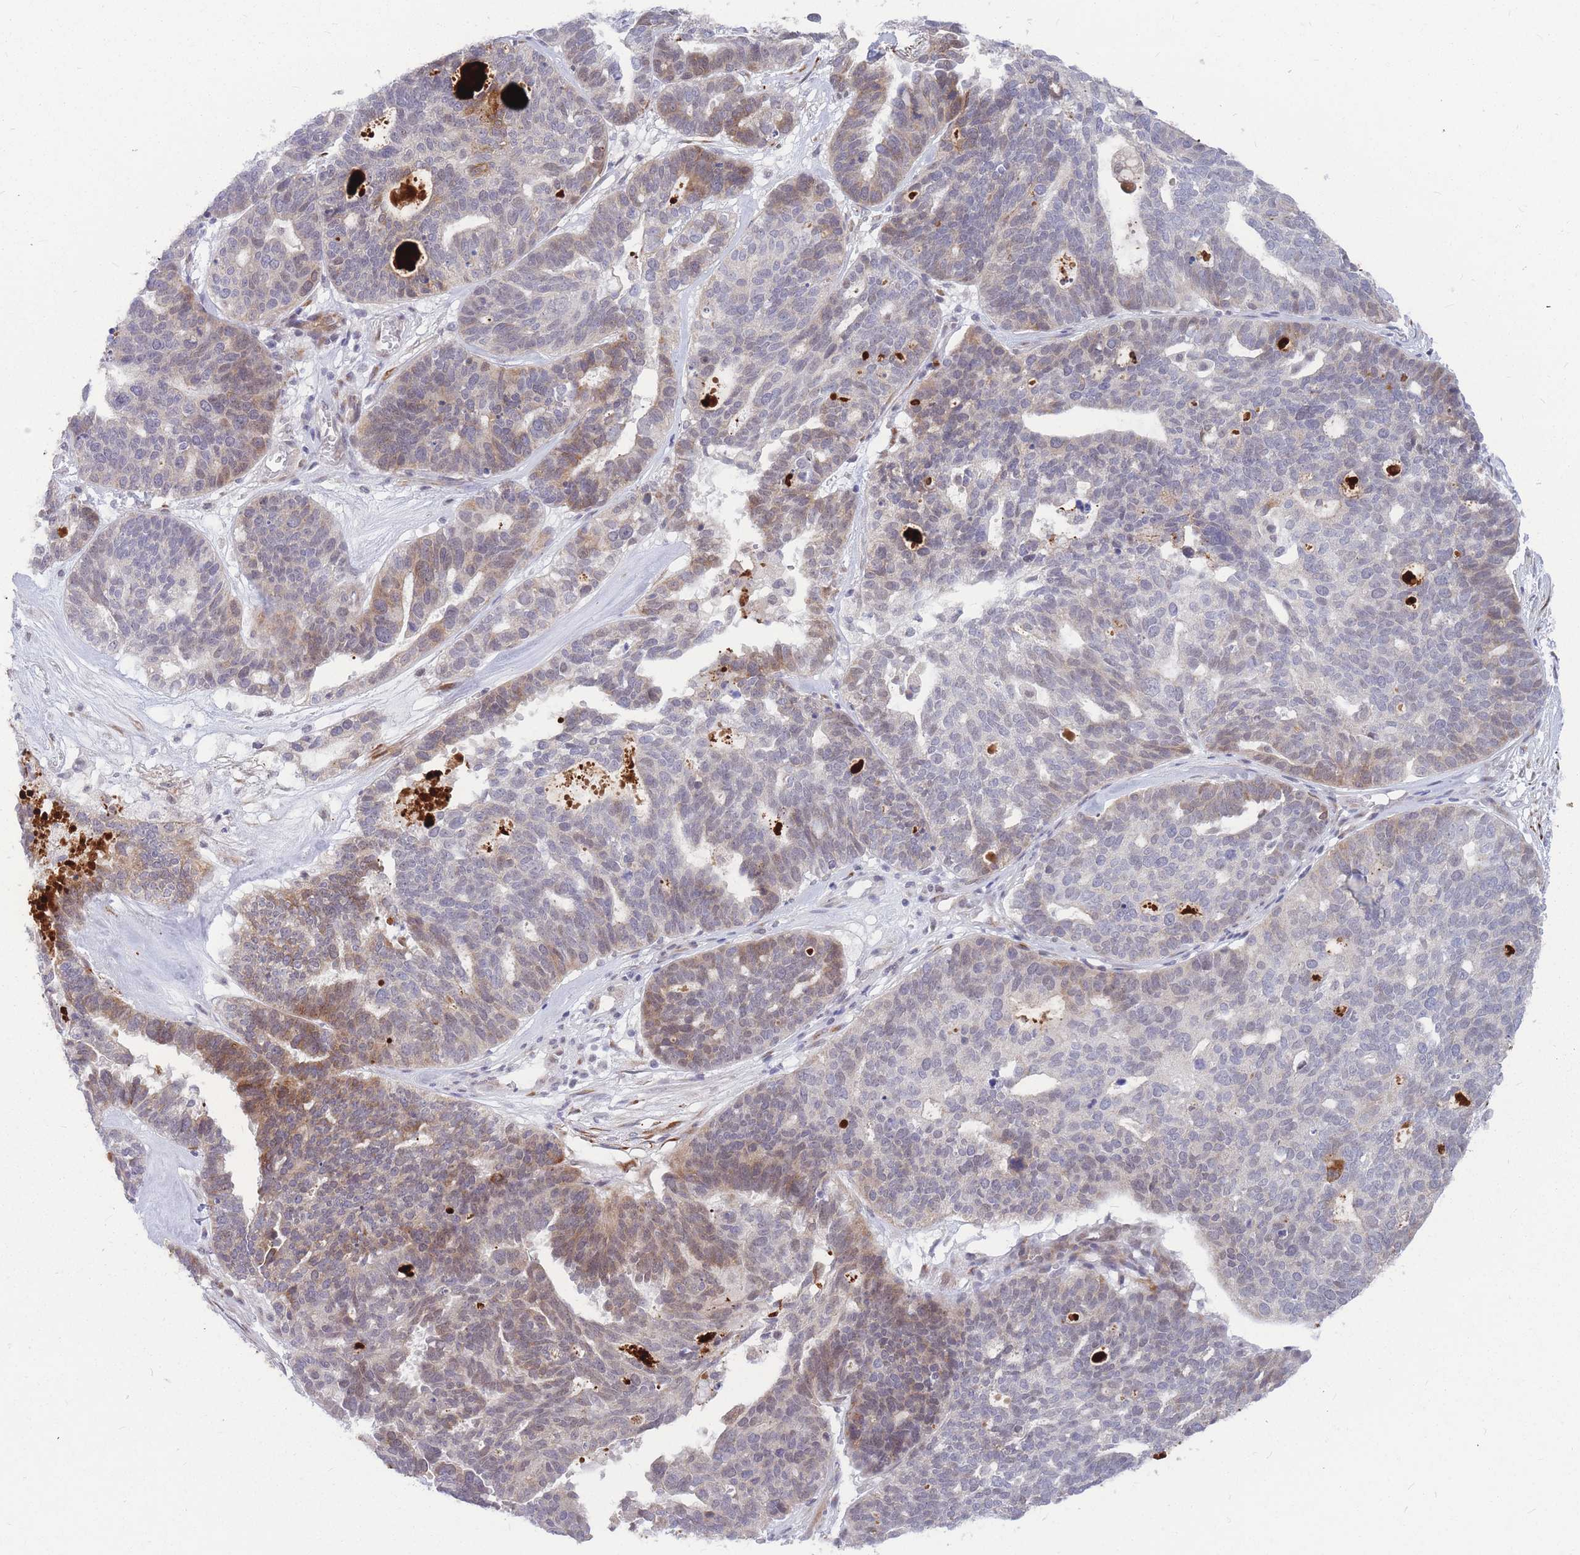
{"staining": {"intensity": "weak", "quantity": "25%-75%", "location": "cytoplasmic/membranous,nuclear"}, "tissue": "ovarian cancer", "cell_type": "Tumor cells", "image_type": "cancer", "snomed": [{"axis": "morphology", "description": "Cystadenocarcinoma, serous, NOS"}, {"axis": "topography", "description": "Ovary"}], "caption": "Ovarian cancer stained with a brown dye demonstrates weak cytoplasmic/membranous and nuclear positive positivity in approximately 25%-75% of tumor cells.", "gene": "ADD2", "patient": {"sex": "female", "age": 59}}